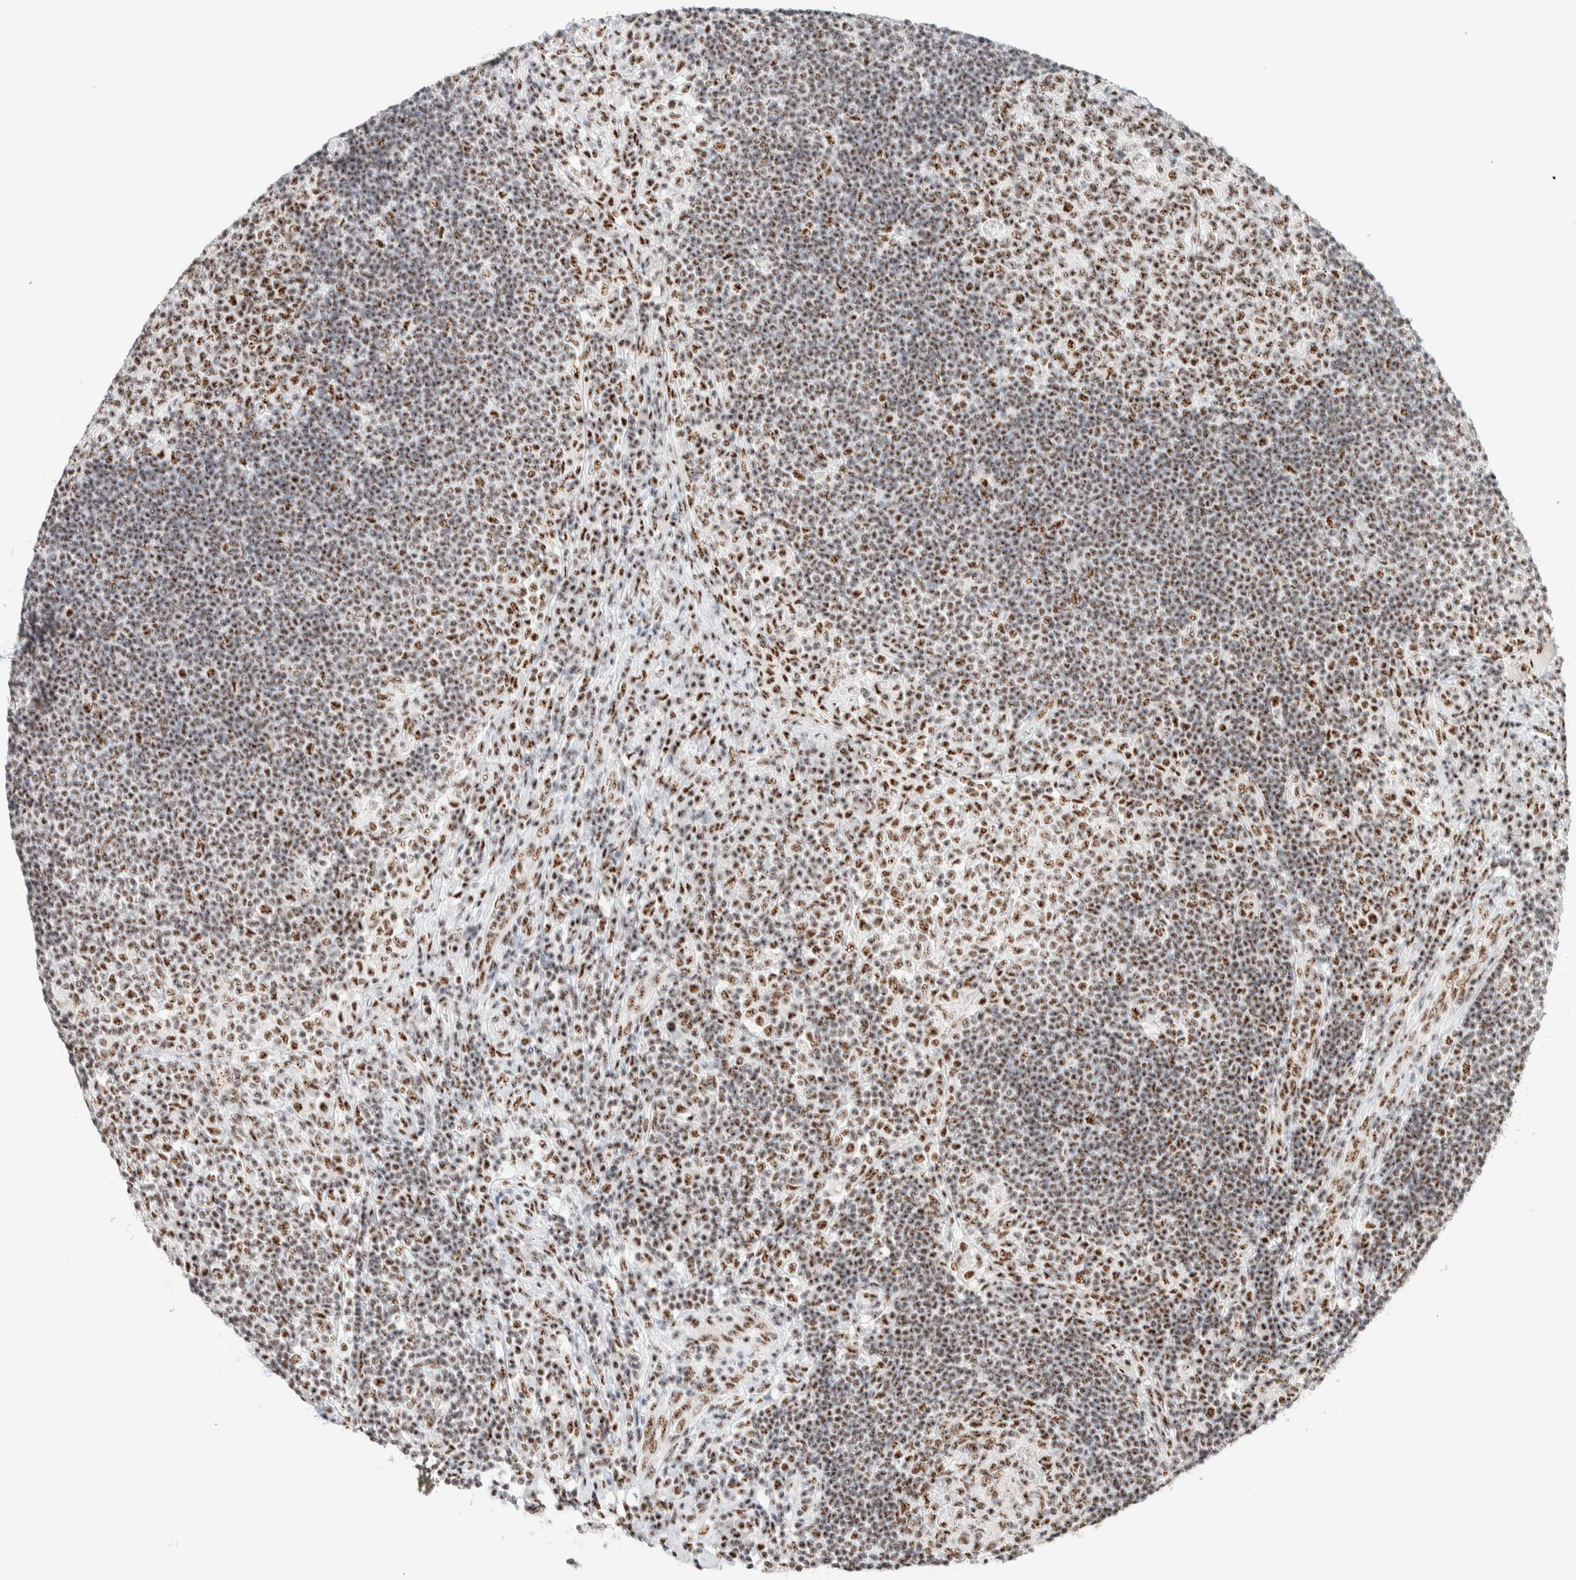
{"staining": {"intensity": "moderate", "quantity": ">75%", "location": "nuclear"}, "tissue": "lymph node", "cell_type": "Germinal center cells", "image_type": "normal", "snomed": [{"axis": "morphology", "description": "Normal tissue, NOS"}, {"axis": "topography", "description": "Lymph node"}], "caption": "The immunohistochemical stain highlights moderate nuclear expression in germinal center cells of normal lymph node. The staining was performed using DAB (3,3'-diaminobenzidine) to visualize the protein expression in brown, while the nuclei were stained in blue with hematoxylin (Magnification: 20x).", "gene": "SON", "patient": {"sex": "female", "age": 53}}